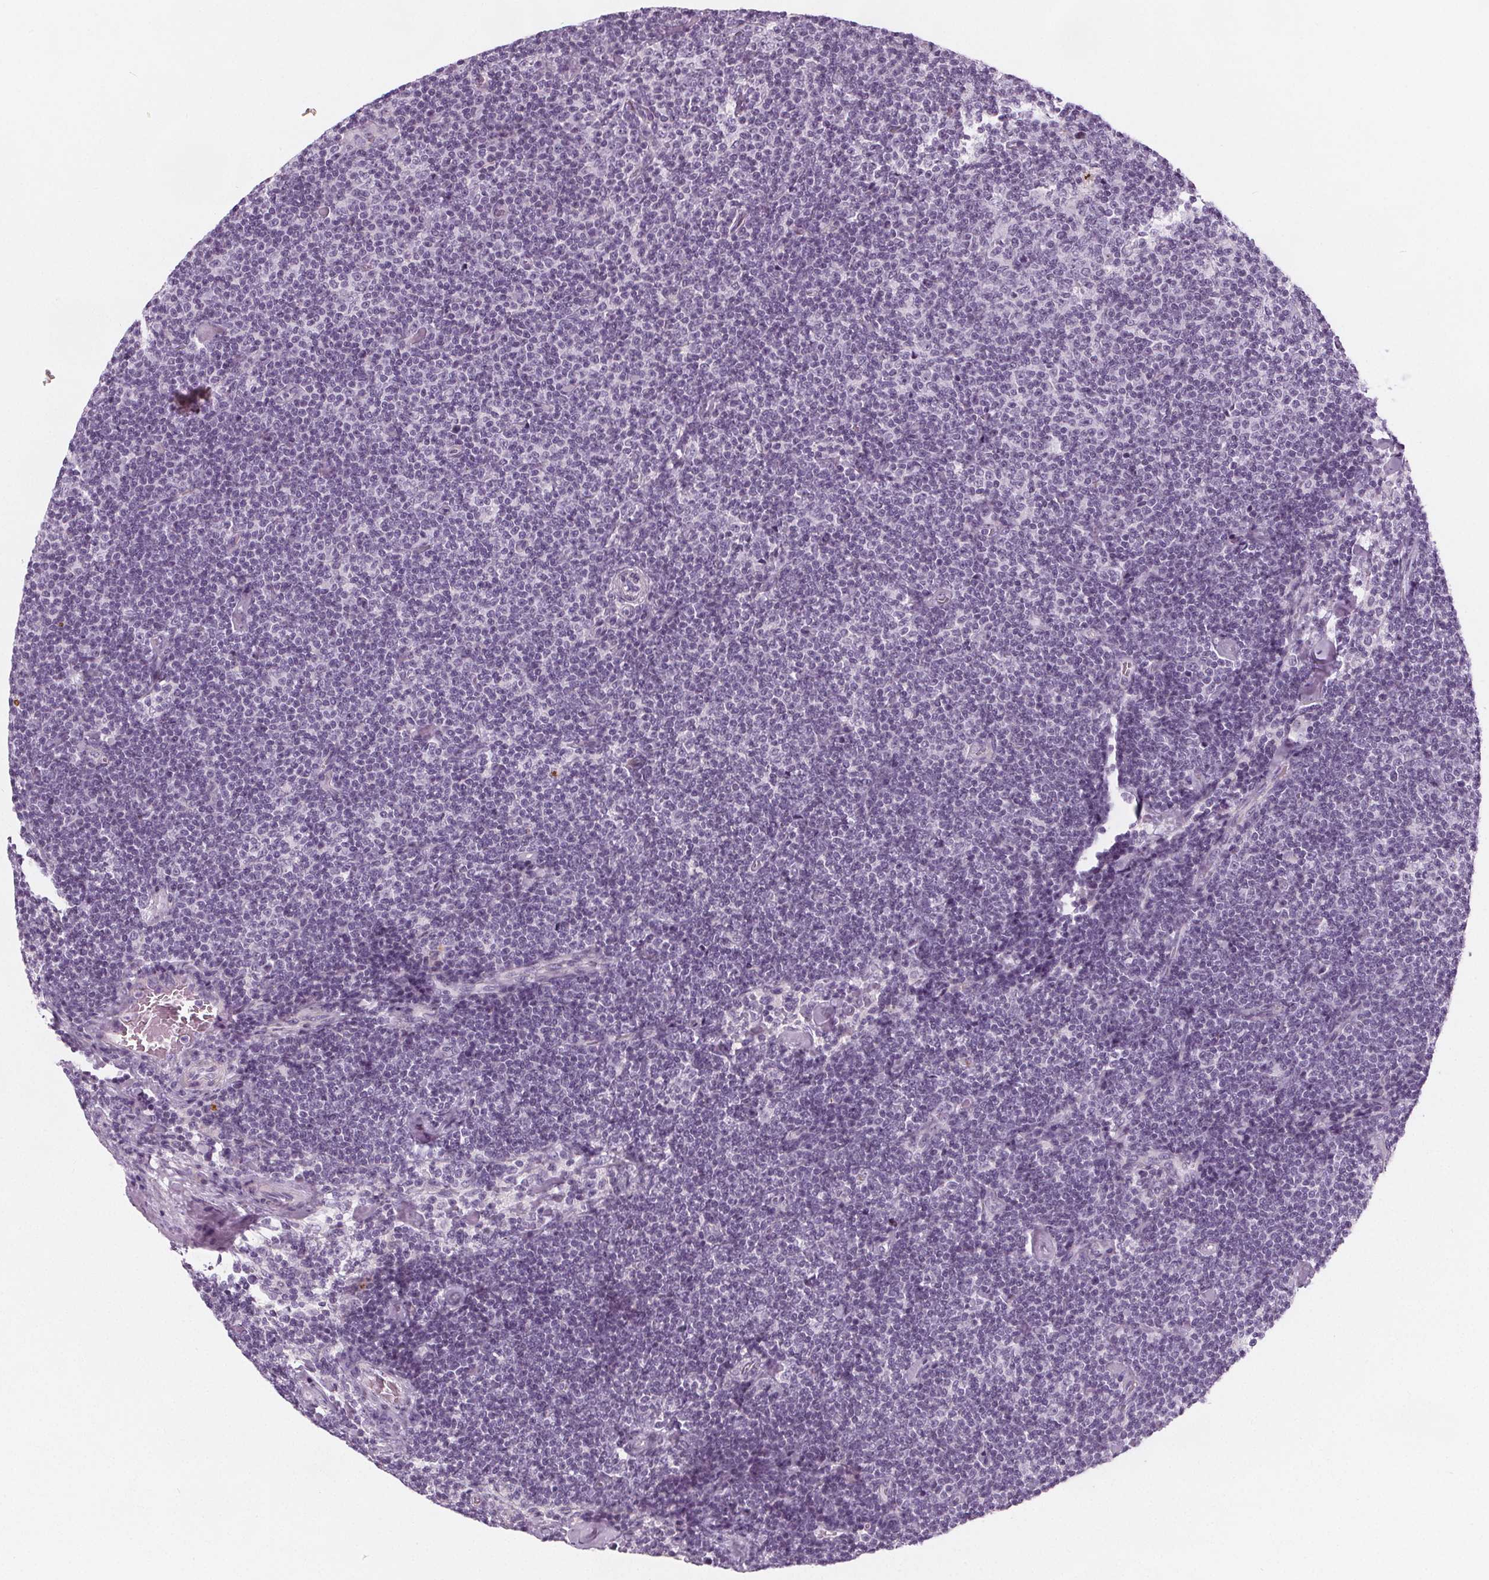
{"staining": {"intensity": "negative", "quantity": "none", "location": "none"}, "tissue": "lymphoma", "cell_type": "Tumor cells", "image_type": "cancer", "snomed": [{"axis": "morphology", "description": "Malignant lymphoma, non-Hodgkin's type, Low grade"}, {"axis": "topography", "description": "Lymph node"}], "caption": "This micrograph is of low-grade malignant lymphoma, non-Hodgkin's type stained with immunohistochemistry (IHC) to label a protein in brown with the nuclei are counter-stained blue. There is no positivity in tumor cells.", "gene": "SLC5A12", "patient": {"sex": "male", "age": 81}}